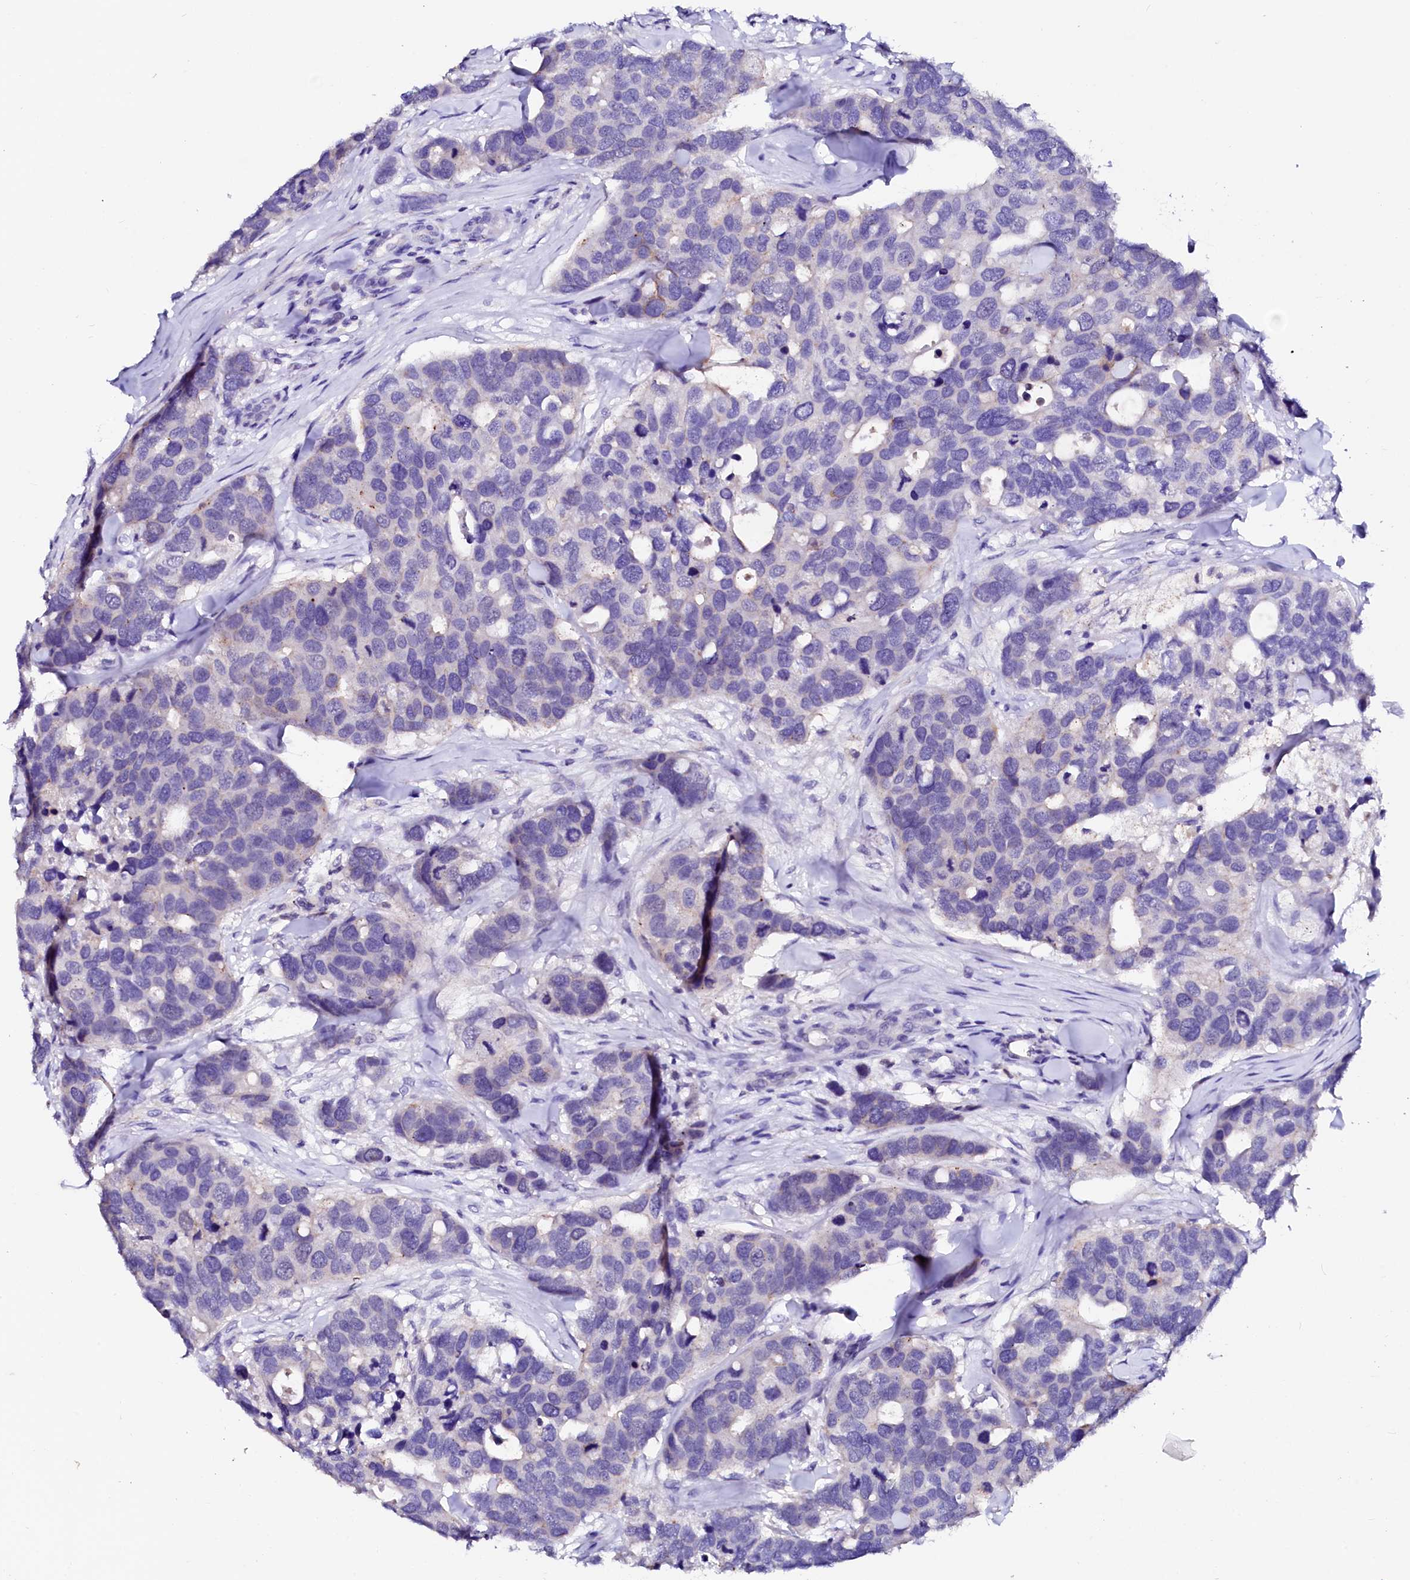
{"staining": {"intensity": "negative", "quantity": "none", "location": "none"}, "tissue": "breast cancer", "cell_type": "Tumor cells", "image_type": "cancer", "snomed": [{"axis": "morphology", "description": "Duct carcinoma"}, {"axis": "topography", "description": "Breast"}], "caption": "This image is of breast intraductal carcinoma stained with immunohistochemistry (IHC) to label a protein in brown with the nuclei are counter-stained blue. There is no positivity in tumor cells.", "gene": "NALF1", "patient": {"sex": "female", "age": 83}}